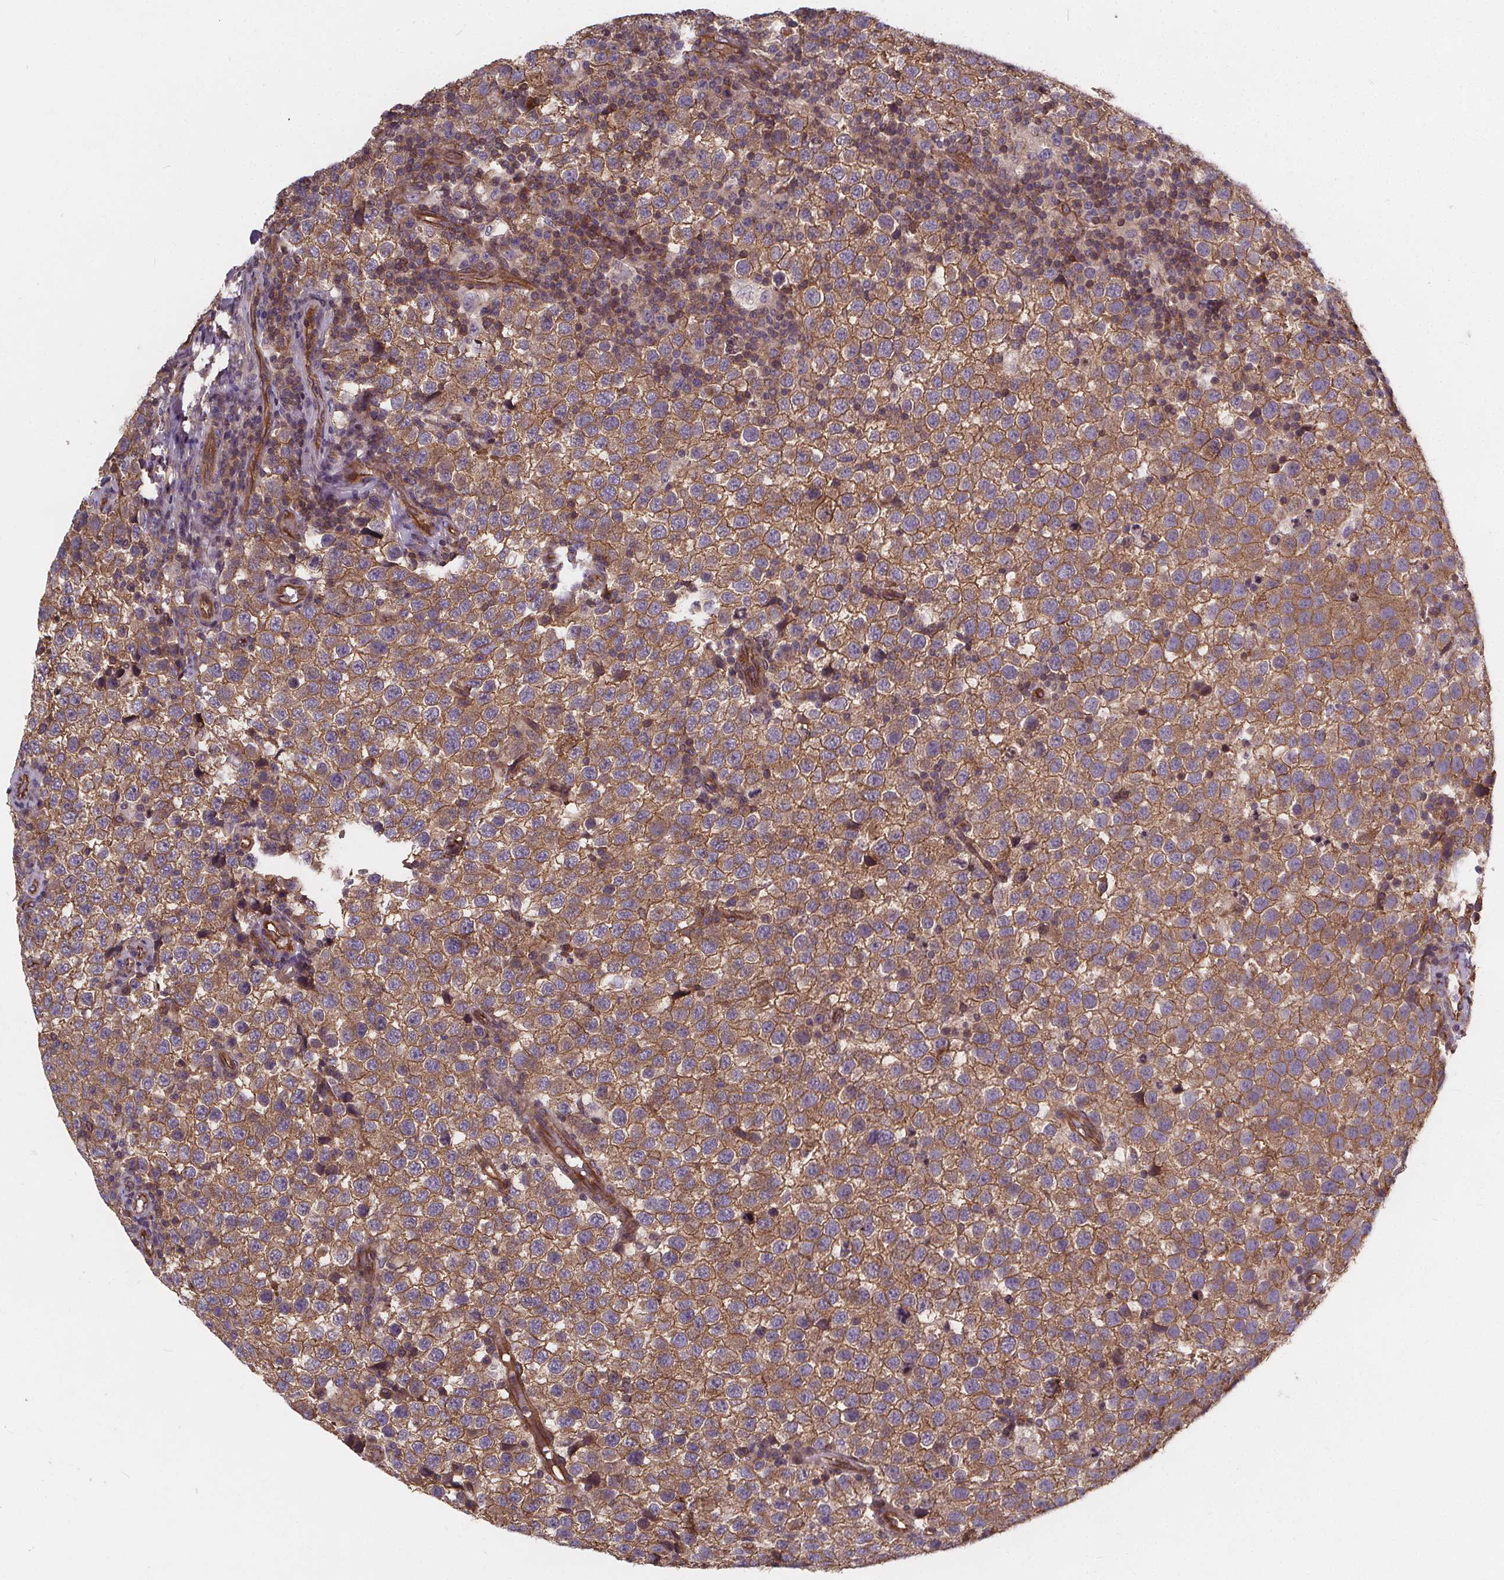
{"staining": {"intensity": "moderate", "quantity": ">75%", "location": "cytoplasmic/membranous"}, "tissue": "testis cancer", "cell_type": "Tumor cells", "image_type": "cancer", "snomed": [{"axis": "morphology", "description": "Seminoma, NOS"}, {"axis": "topography", "description": "Testis"}], "caption": "High-magnification brightfield microscopy of testis cancer stained with DAB (3,3'-diaminobenzidine) (brown) and counterstained with hematoxylin (blue). tumor cells exhibit moderate cytoplasmic/membranous positivity is identified in approximately>75% of cells. Nuclei are stained in blue.", "gene": "CLINT1", "patient": {"sex": "male", "age": 34}}